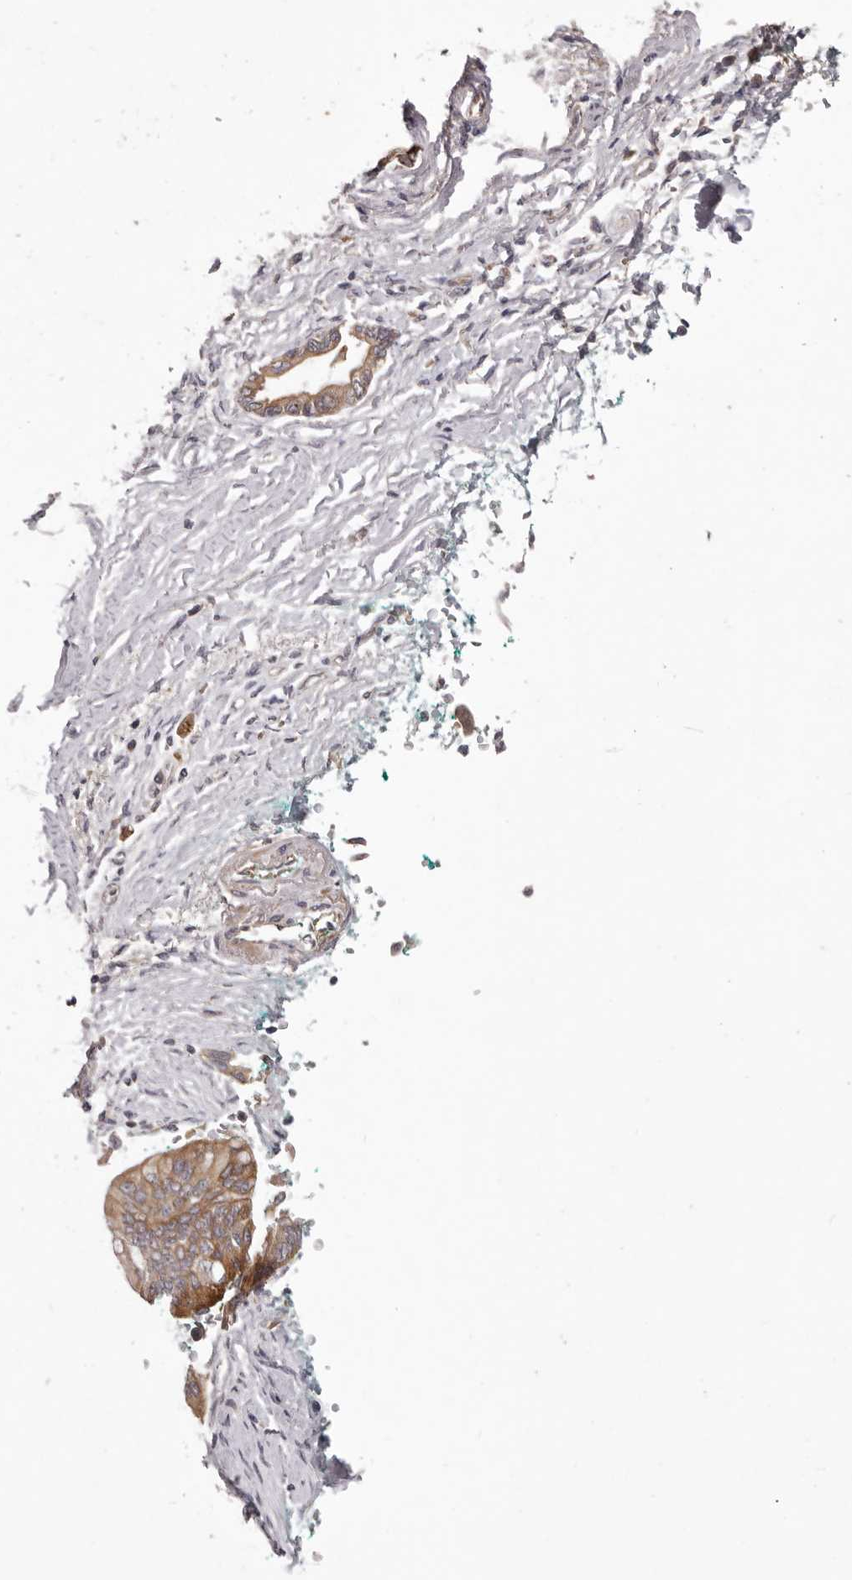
{"staining": {"intensity": "moderate", "quantity": ">75%", "location": "cytoplasmic/membranous"}, "tissue": "pancreatic cancer", "cell_type": "Tumor cells", "image_type": "cancer", "snomed": [{"axis": "morphology", "description": "Adenocarcinoma, NOS"}, {"axis": "topography", "description": "Pancreas"}], "caption": "Moderate cytoplasmic/membranous positivity is identified in approximately >75% of tumor cells in adenocarcinoma (pancreatic).", "gene": "PNRC1", "patient": {"sex": "male", "age": 78}}